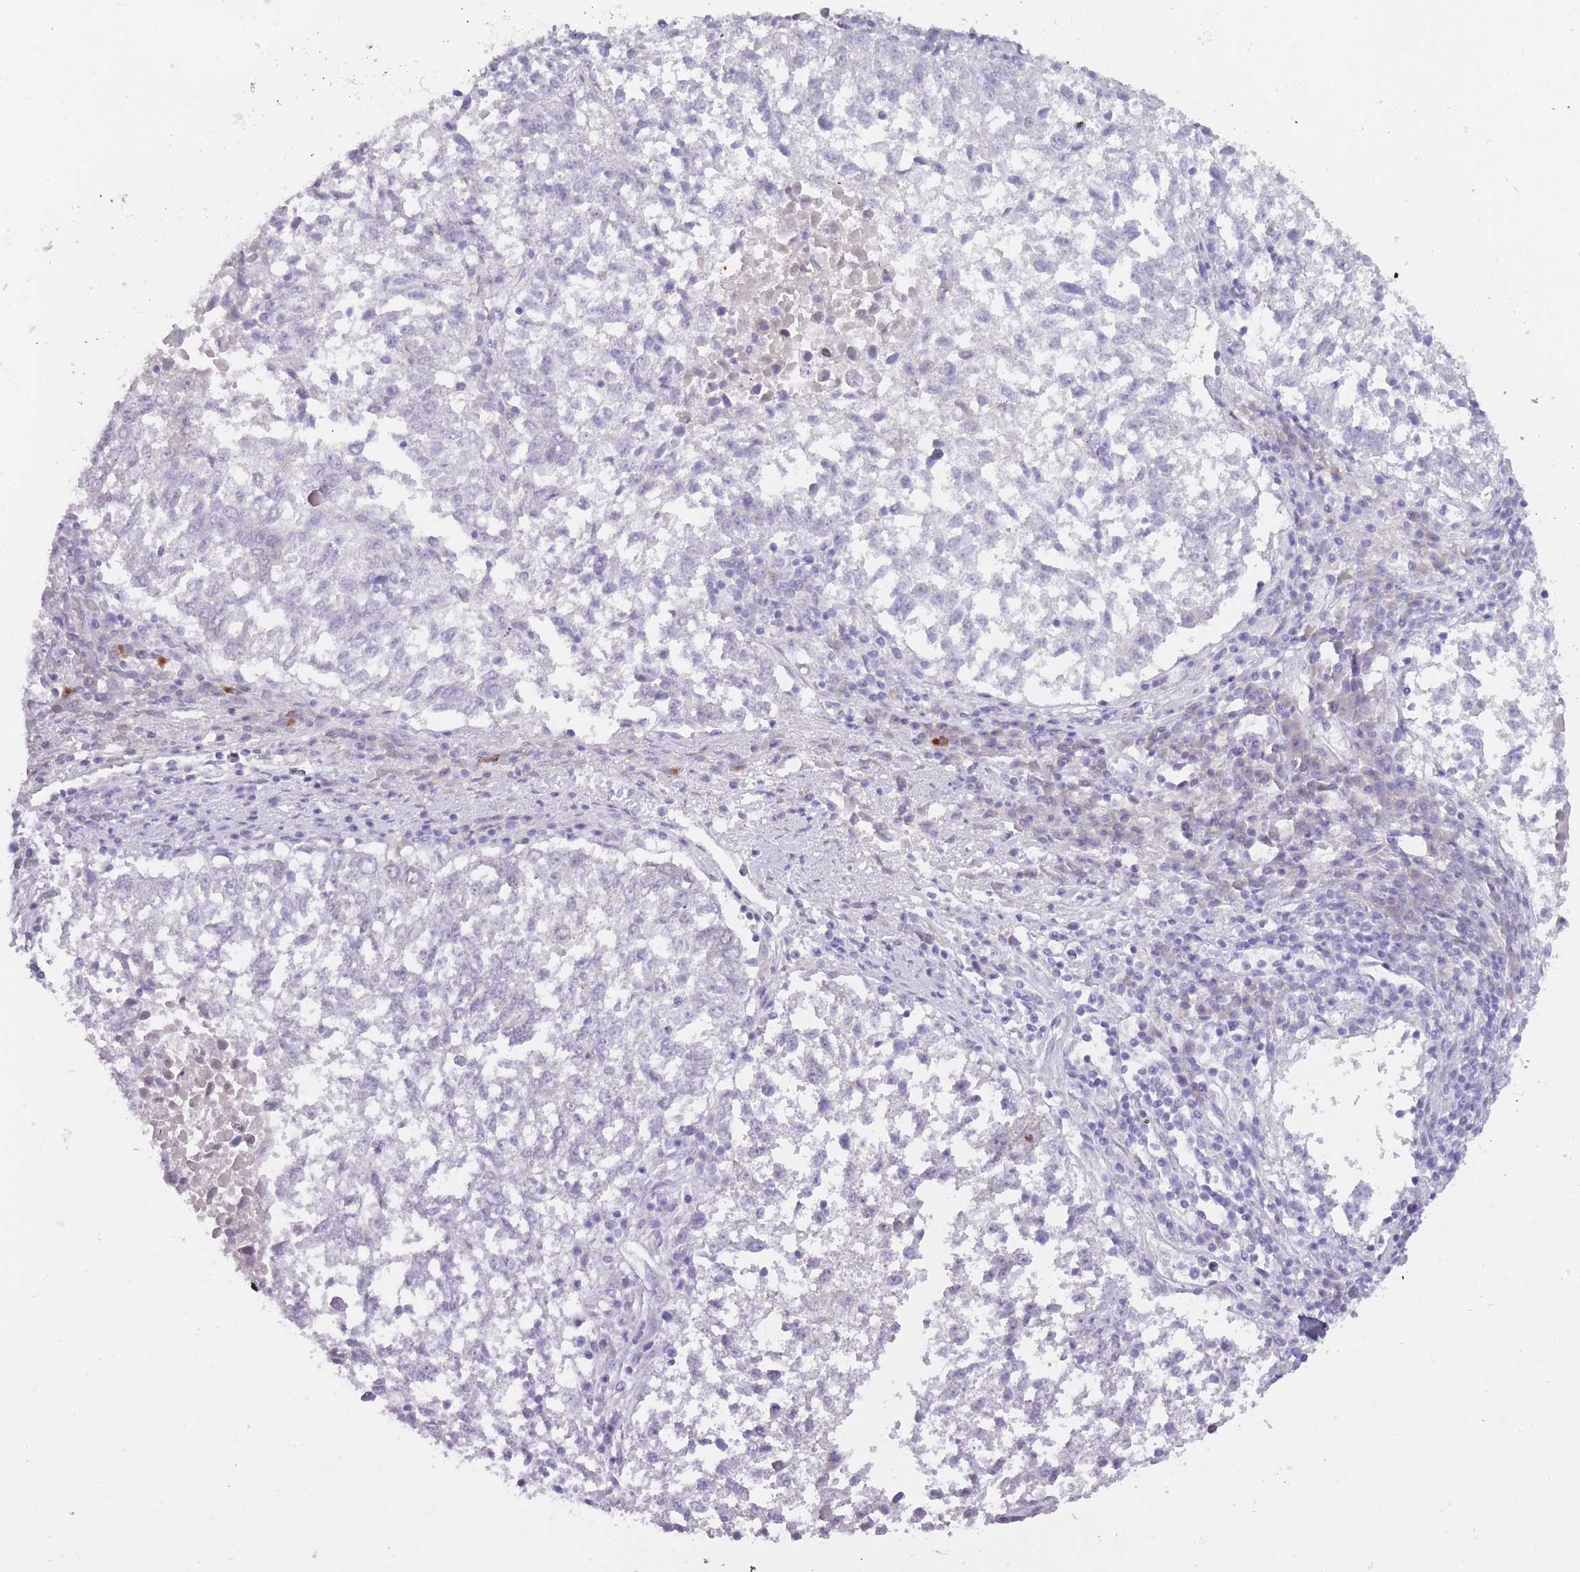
{"staining": {"intensity": "negative", "quantity": "none", "location": "none"}, "tissue": "lung cancer", "cell_type": "Tumor cells", "image_type": "cancer", "snomed": [{"axis": "morphology", "description": "Squamous cell carcinoma, NOS"}, {"axis": "topography", "description": "Lung"}], "caption": "Histopathology image shows no protein positivity in tumor cells of lung cancer (squamous cell carcinoma) tissue. (Brightfield microscopy of DAB immunohistochemistry at high magnification).", "gene": "PNMA3", "patient": {"sex": "male", "age": 73}}